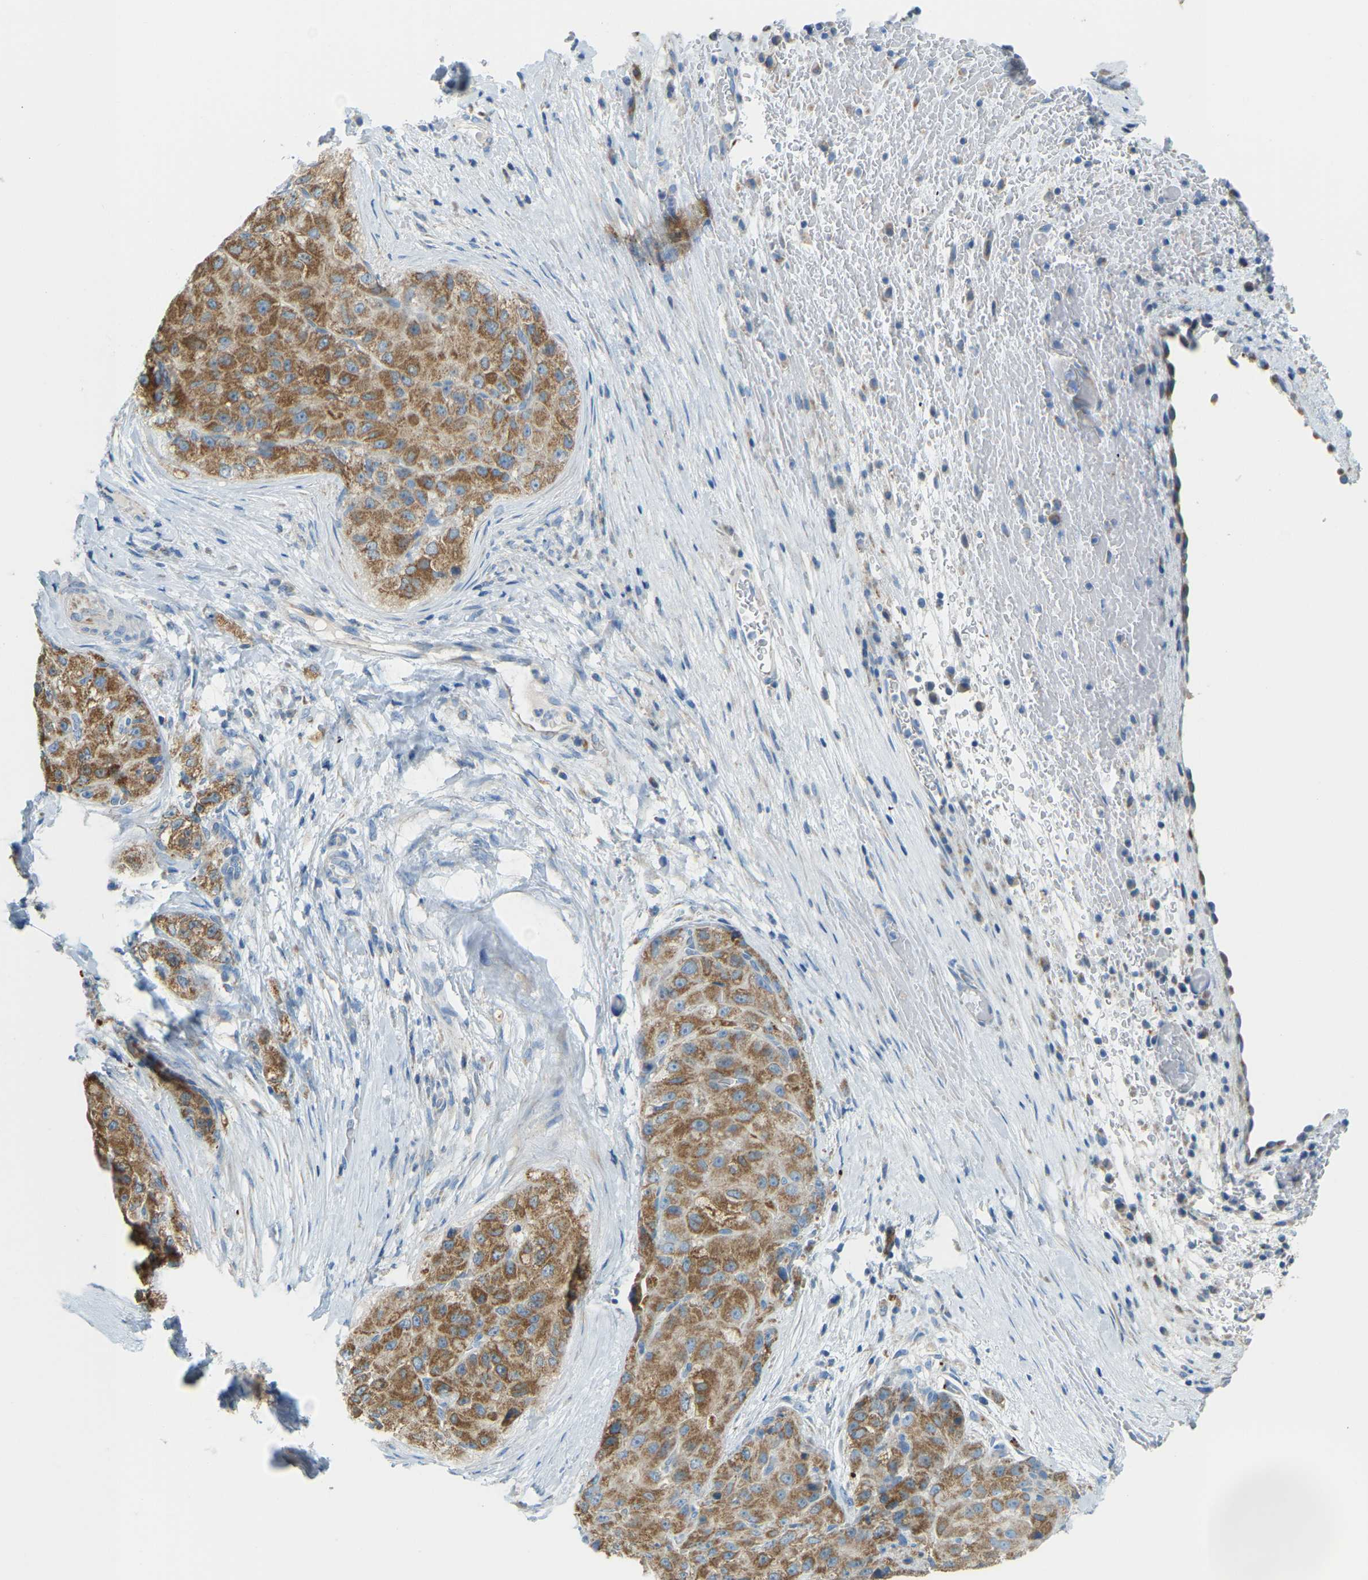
{"staining": {"intensity": "moderate", "quantity": ">75%", "location": "cytoplasmic/membranous"}, "tissue": "liver cancer", "cell_type": "Tumor cells", "image_type": "cancer", "snomed": [{"axis": "morphology", "description": "Carcinoma, Hepatocellular, NOS"}, {"axis": "topography", "description": "Liver"}], "caption": "Liver hepatocellular carcinoma stained for a protein (brown) demonstrates moderate cytoplasmic/membranous positive positivity in about >75% of tumor cells.", "gene": "GDA", "patient": {"sex": "male", "age": 80}}